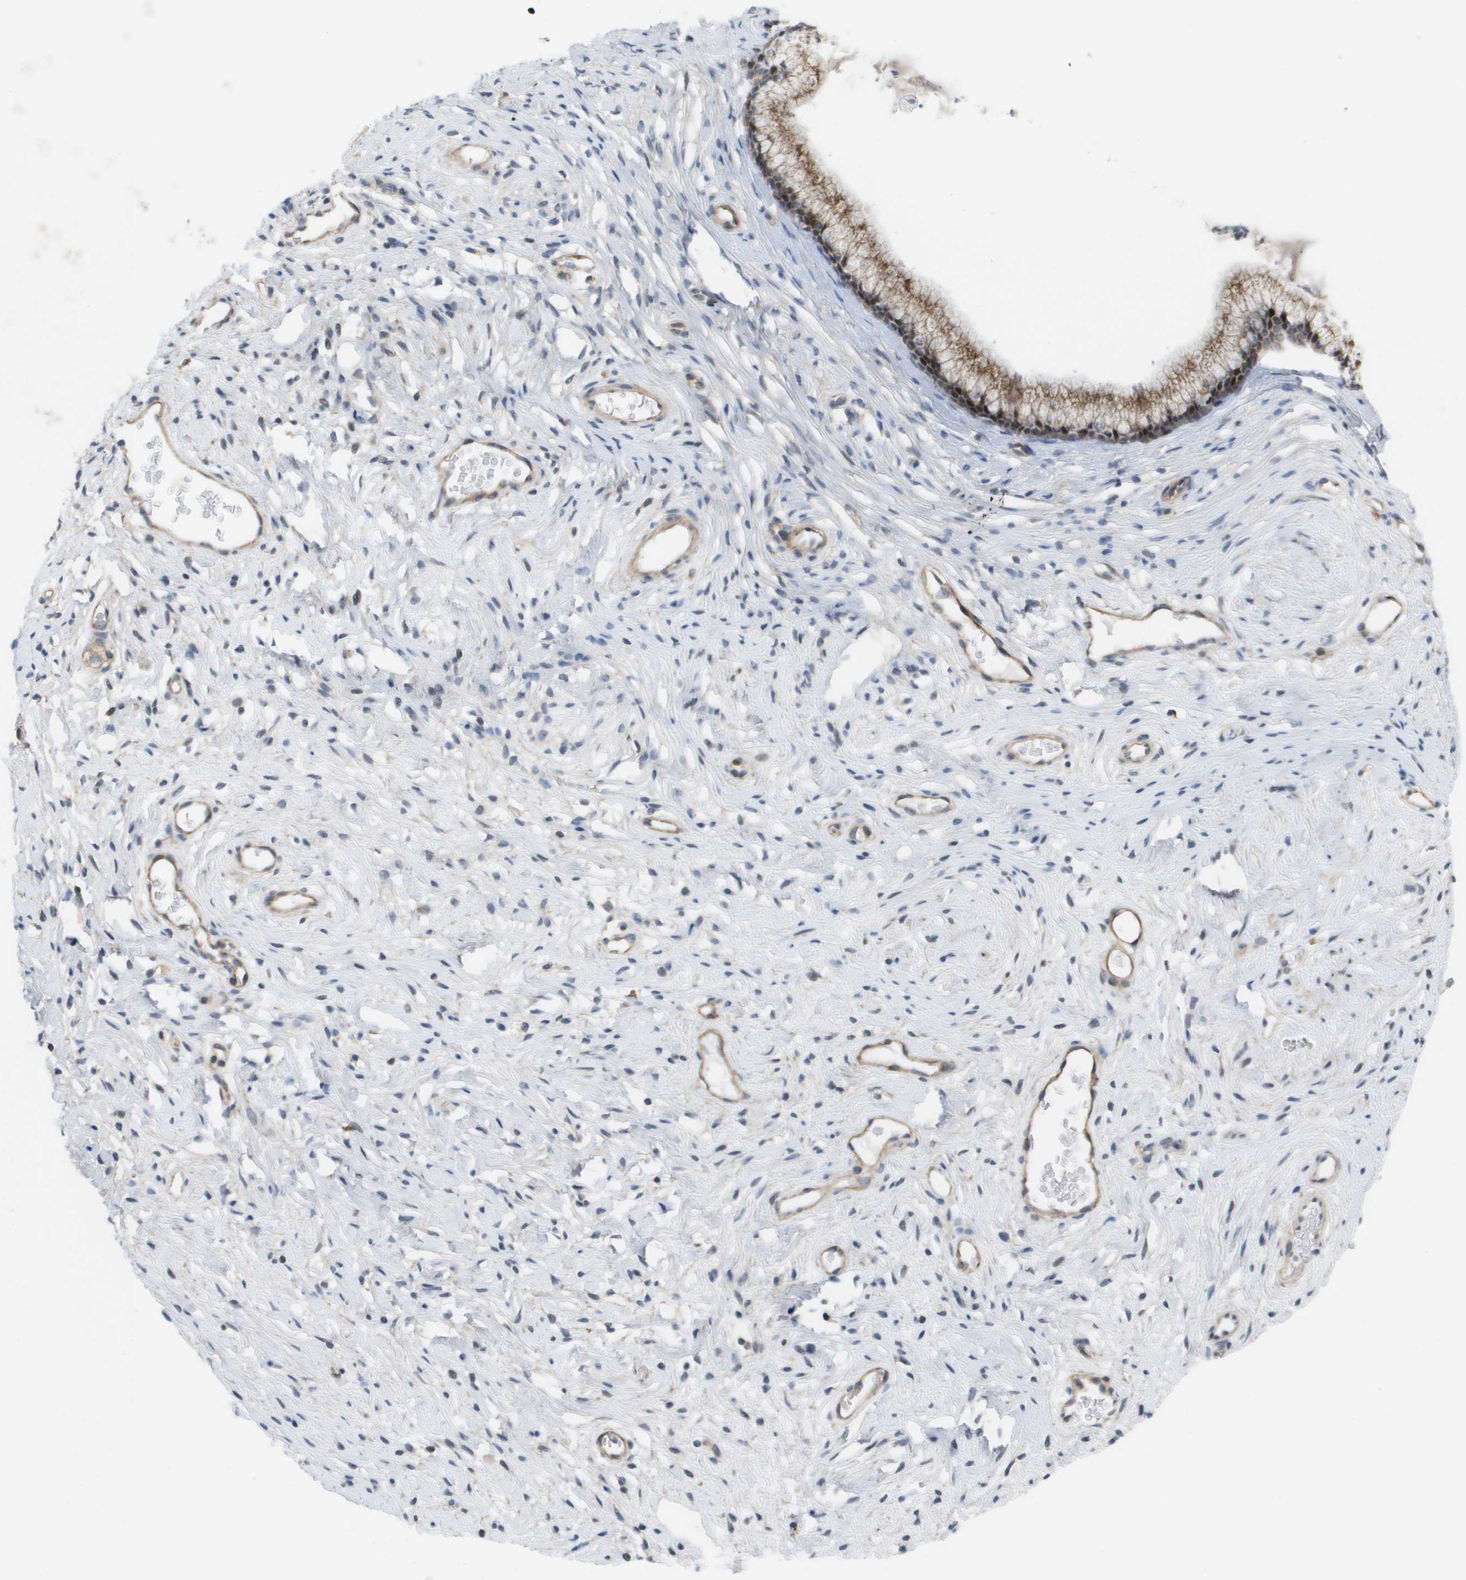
{"staining": {"intensity": "moderate", "quantity": ">75%", "location": "cytoplasmic/membranous"}, "tissue": "cervix", "cell_type": "Glandular cells", "image_type": "normal", "snomed": [{"axis": "morphology", "description": "Normal tissue, NOS"}, {"axis": "topography", "description": "Cervix"}], "caption": "A histopathology image of human cervix stained for a protein exhibits moderate cytoplasmic/membranous brown staining in glandular cells.", "gene": "MTARC2", "patient": {"sex": "female", "age": 77}}